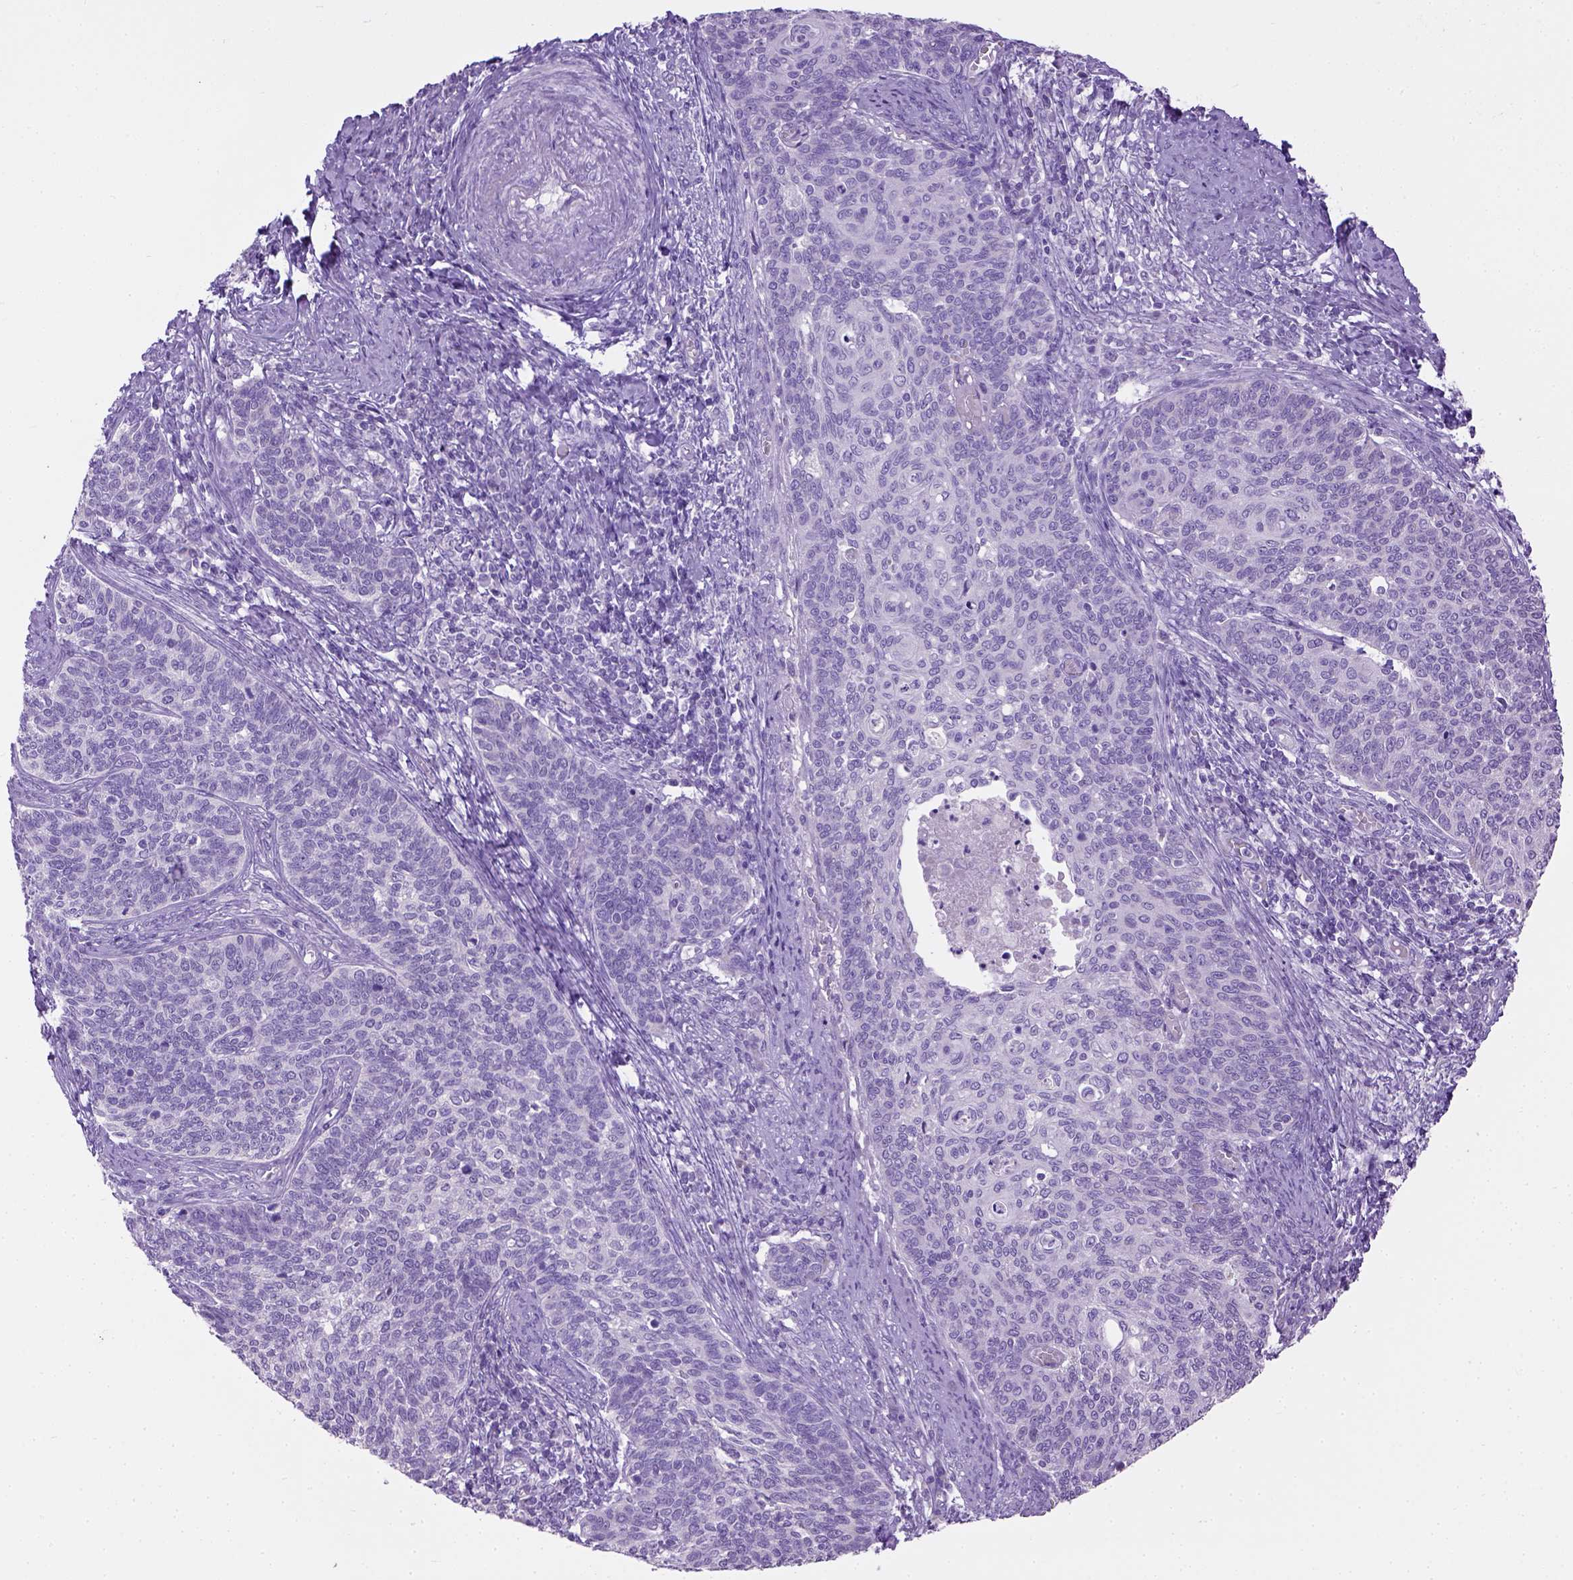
{"staining": {"intensity": "negative", "quantity": "none", "location": "none"}, "tissue": "cervical cancer", "cell_type": "Tumor cells", "image_type": "cancer", "snomed": [{"axis": "morphology", "description": "Normal tissue, NOS"}, {"axis": "morphology", "description": "Squamous cell carcinoma, NOS"}, {"axis": "topography", "description": "Cervix"}], "caption": "This is an immunohistochemistry photomicrograph of human cervical cancer. There is no staining in tumor cells.", "gene": "CYP24A1", "patient": {"sex": "female", "age": 39}}